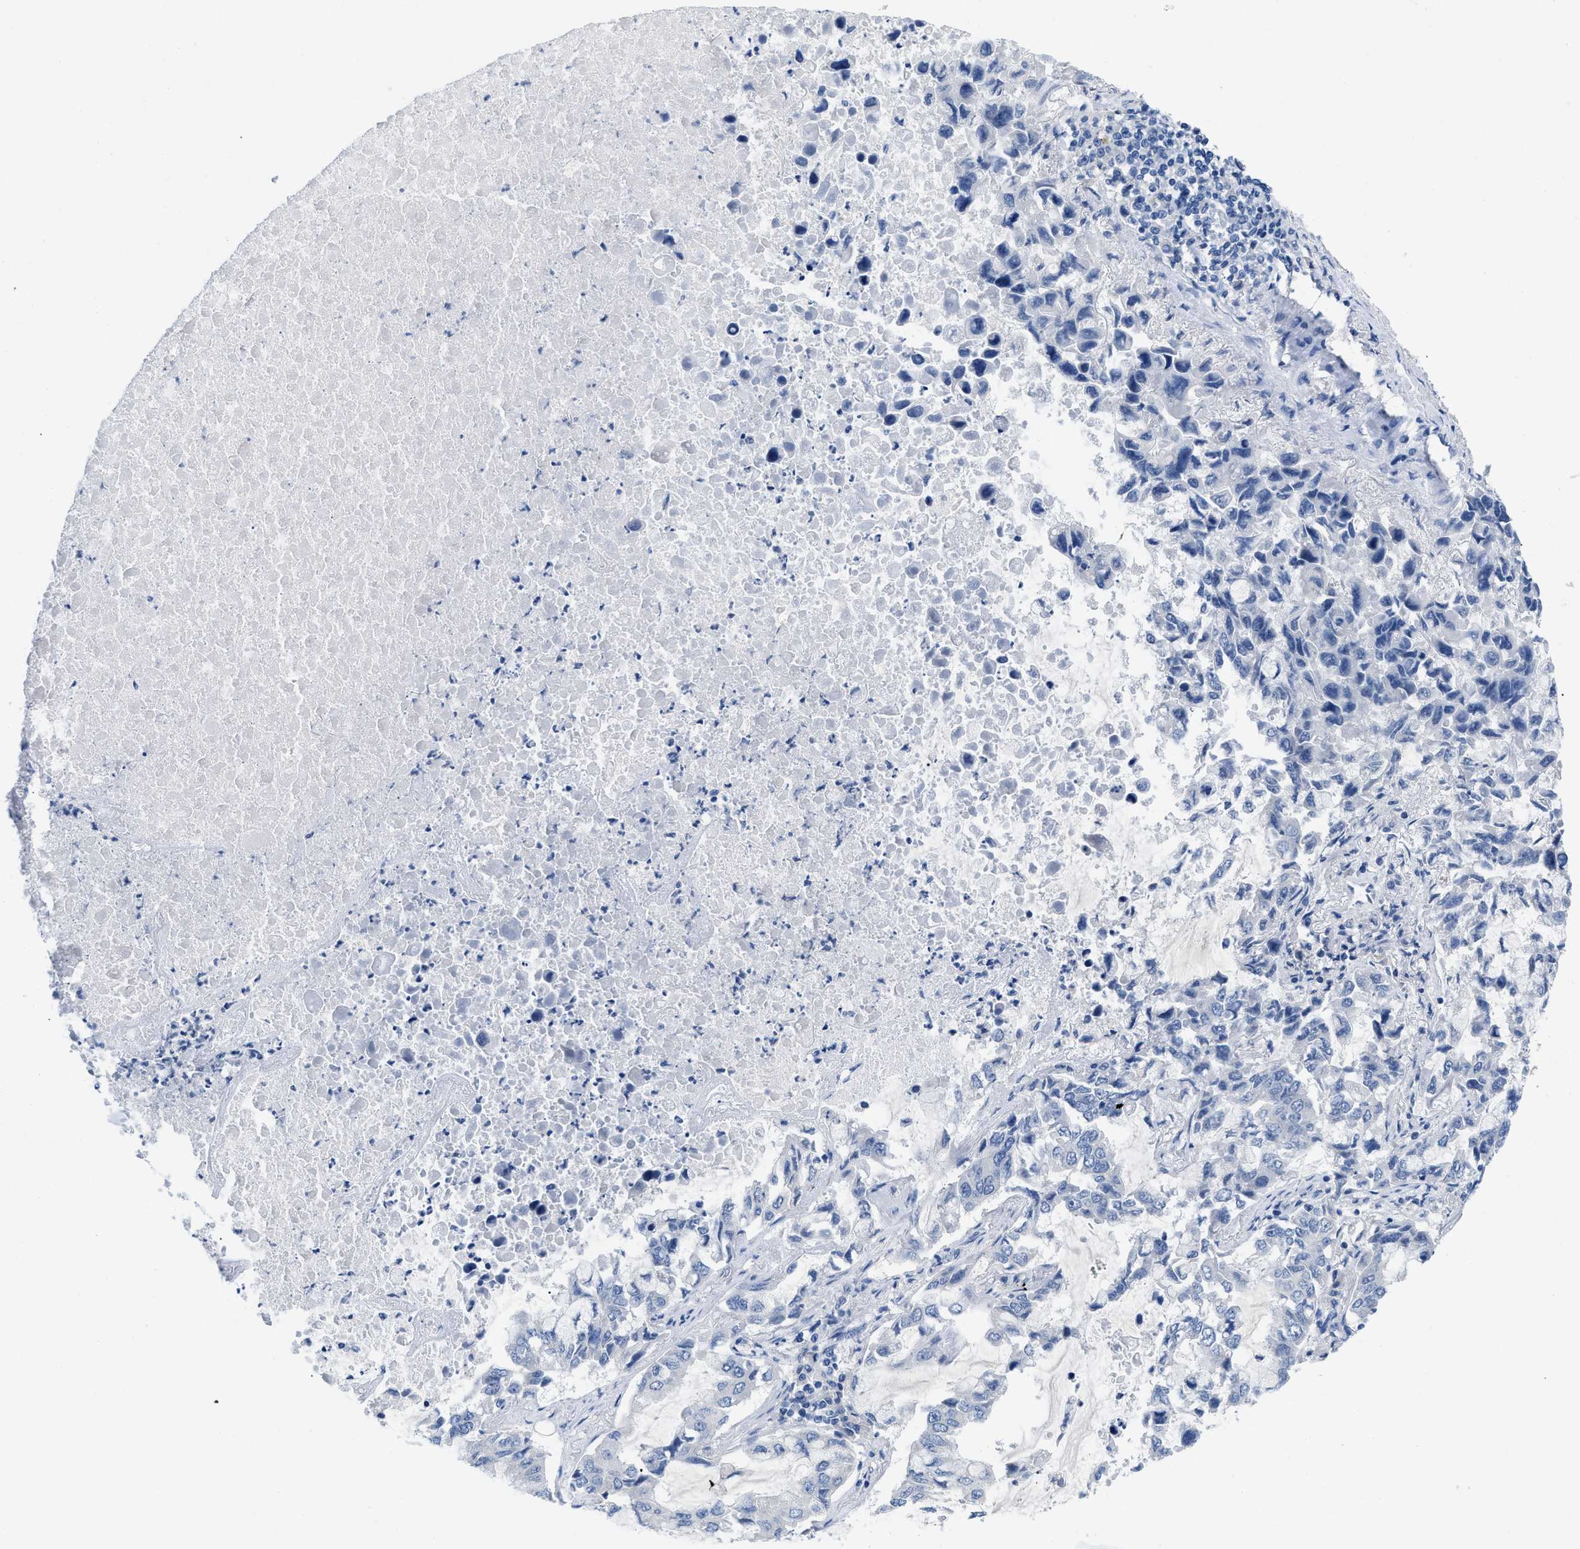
{"staining": {"intensity": "negative", "quantity": "none", "location": "none"}, "tissue": "lung cancer", "cell_type": "Tumor cells", "image_type": "cancer", "snomed": [{"axis": "morphology", "description": "Adenocarcinoma, NOS"}, {"axis": "topography", "description": "Lung"}], "caption": "A histopathology image of human lung cancer is negative for staining in tumor cells.", "gene": "PYY", "patient": {"sex": "male", "age": 64}}